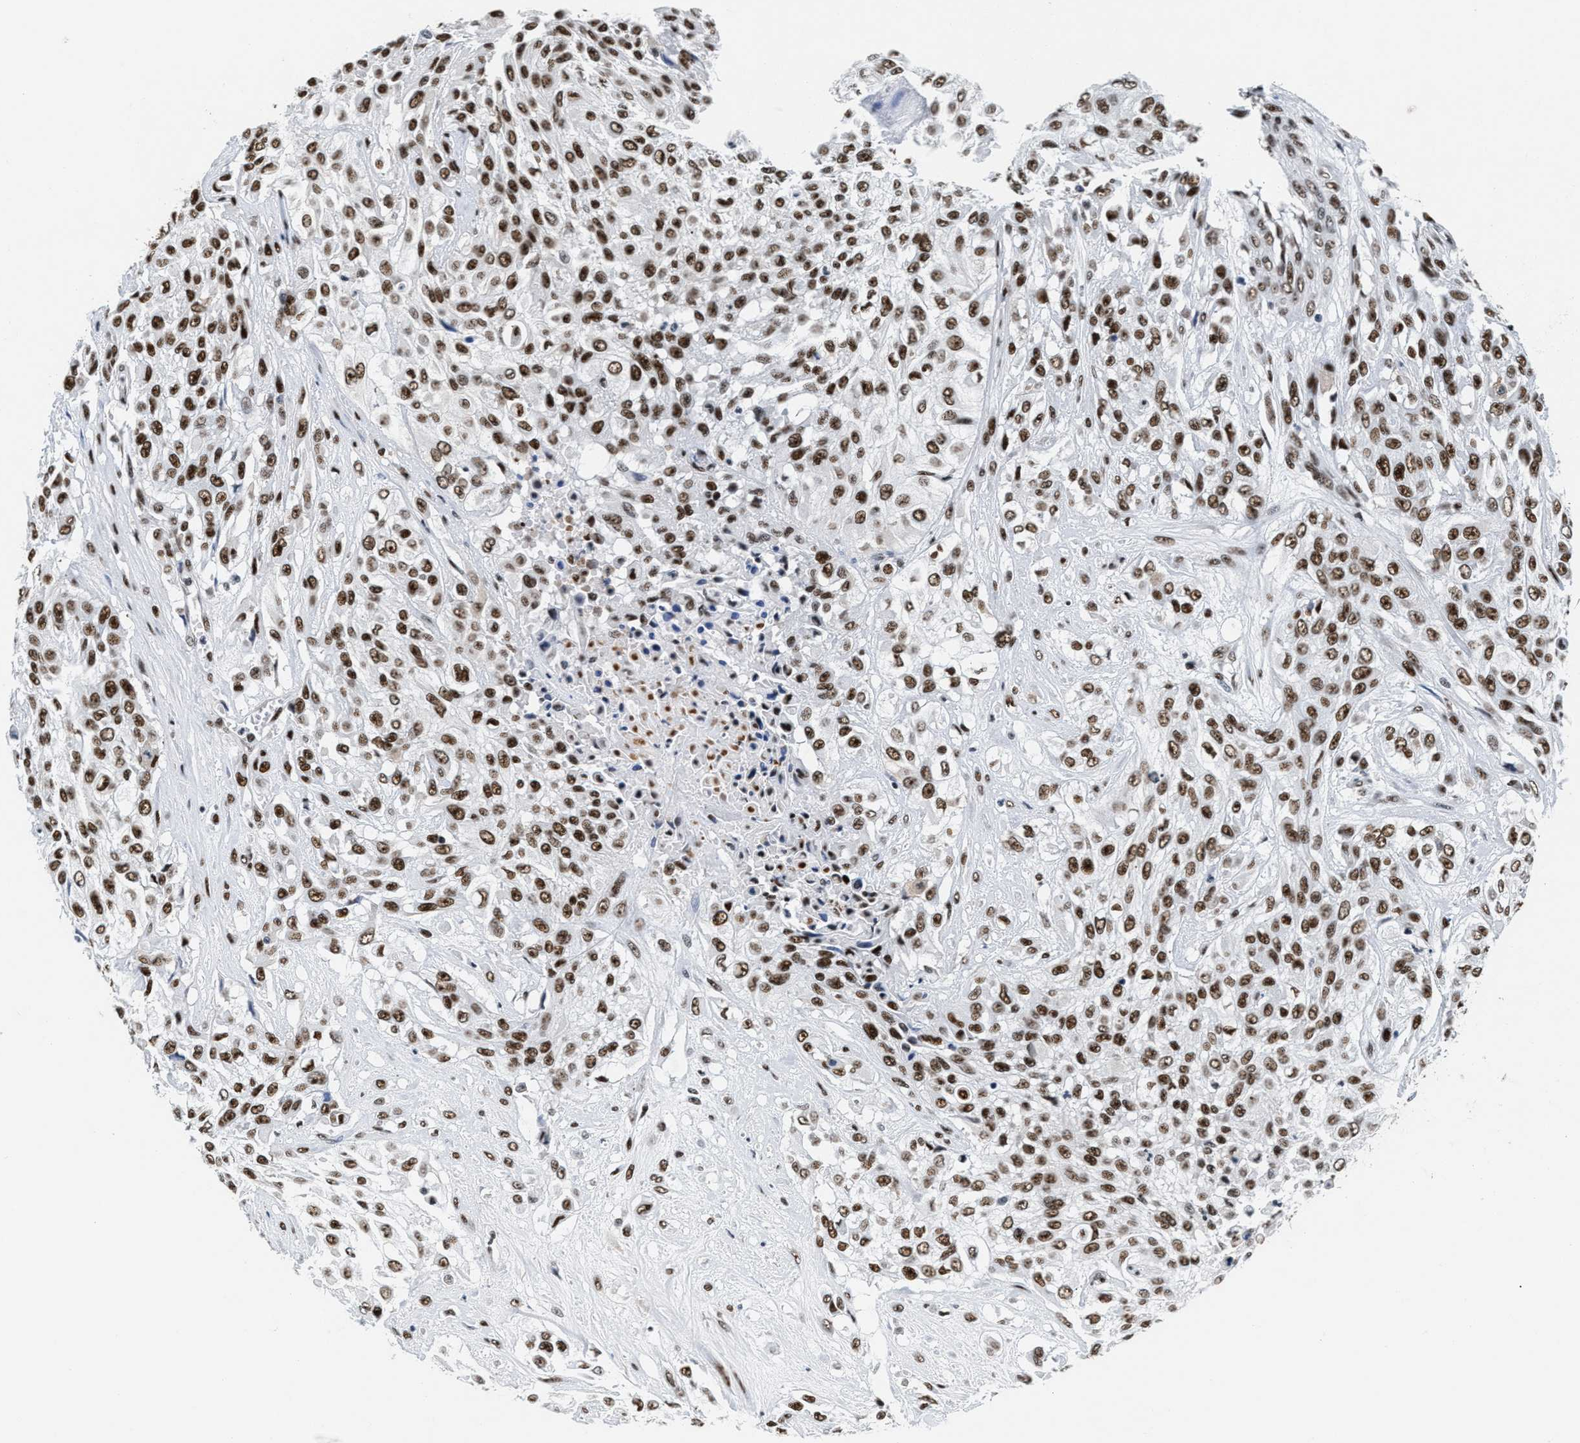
{"staining": {"intensity": "strong", "quantity": ">75%", "location": "nuclear"}, "tissue": "urothelial cancer", "cell_type": "Tumor cells", "image_type": "cancer", "snomed": [{"axis": "morphology", "description": "Urothelial carcinoma, High grade"}, {"axis": "topography", "description": "Urinary bladder"}], "caption": "Immunohistochemistry (IHC) of high-grade urothelial carcinoma reveals high levels of strong nuclear staining in approximately >75% of tumor cells.", "gene": "RAD50", "patient": {"sex": "male", "age": 57}}